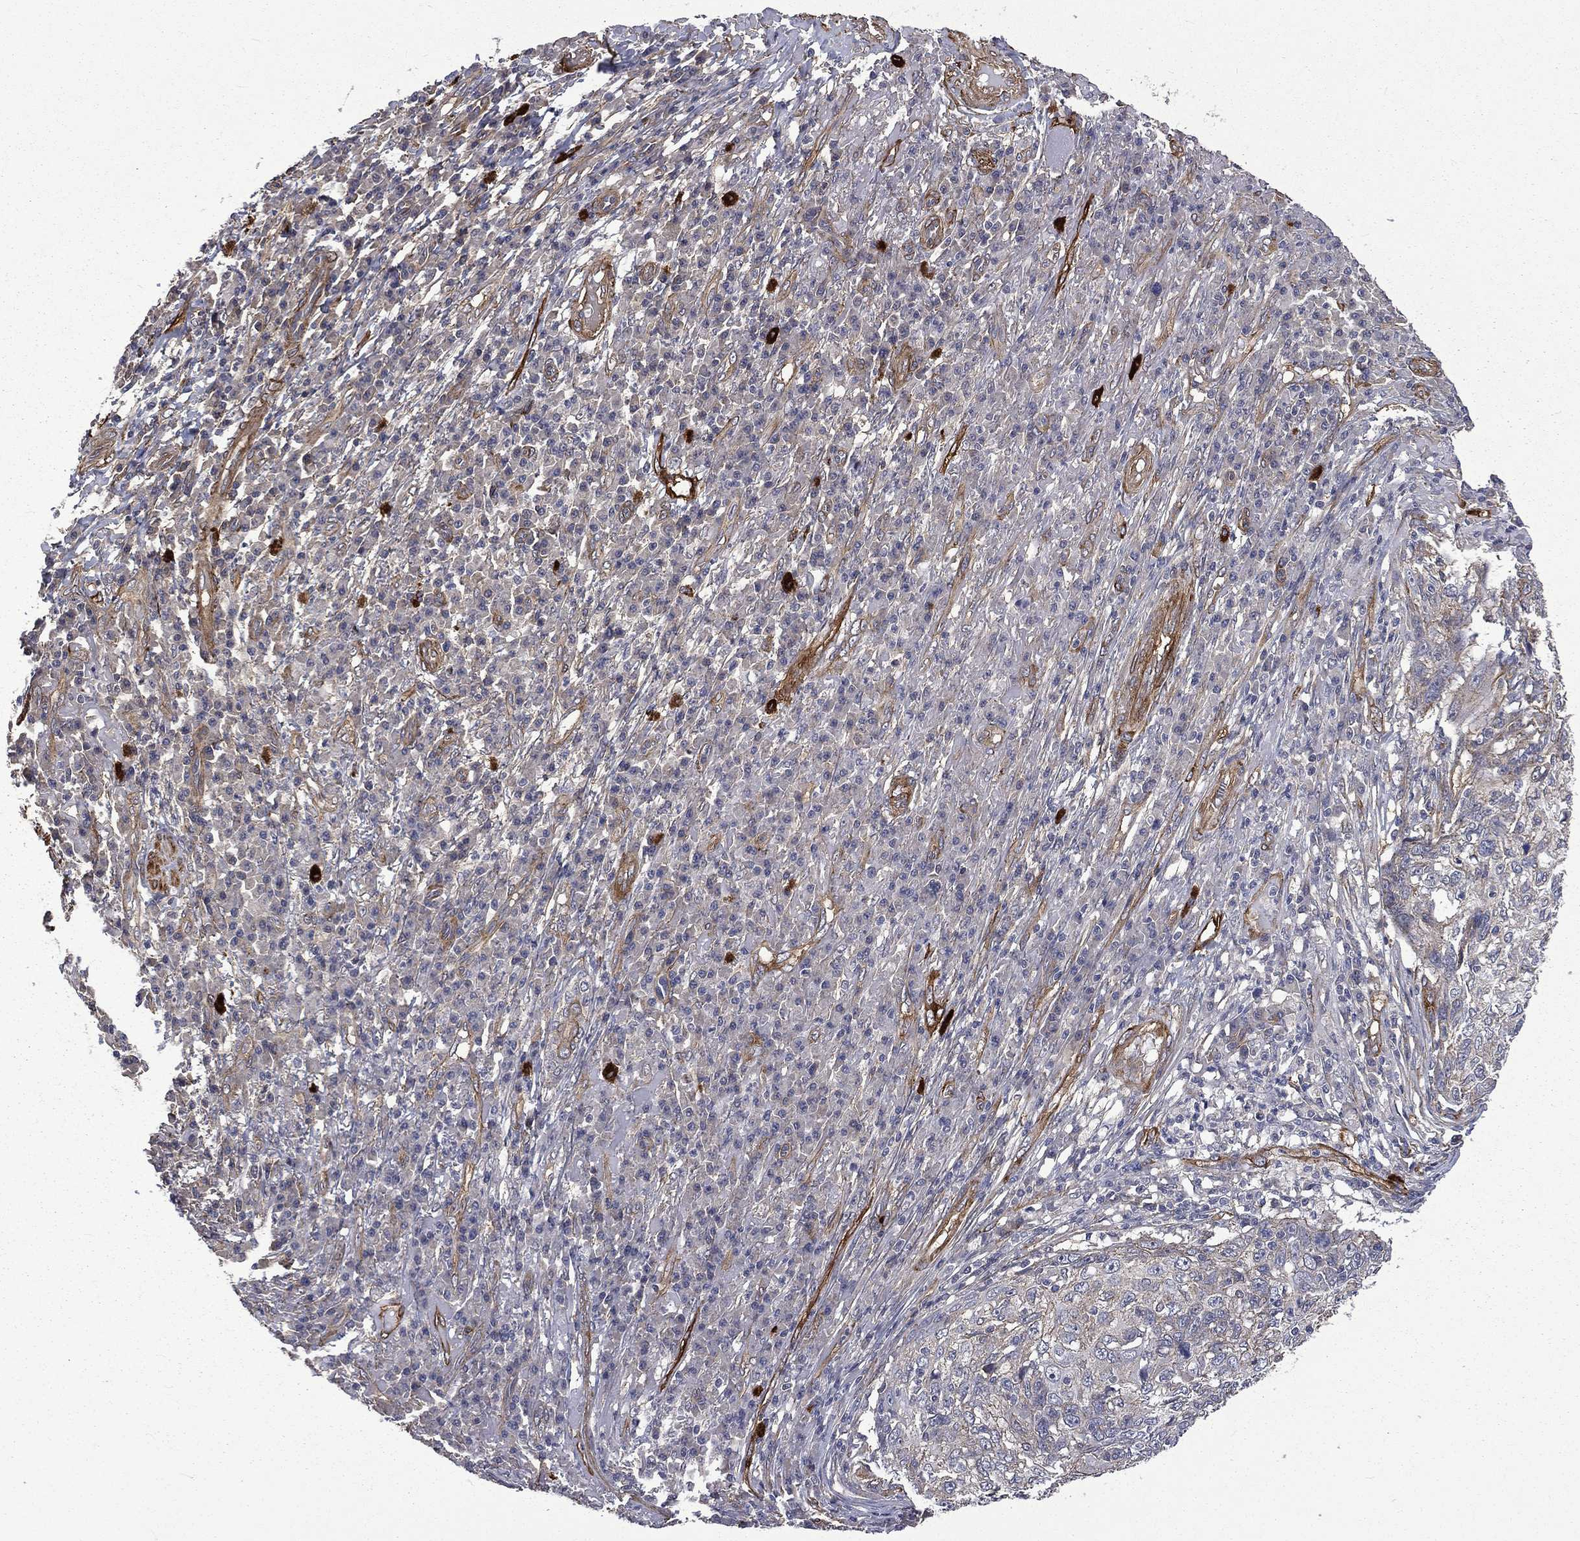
{"staining": {"intensity": "negative", "quantity": "none", "location": "none"}, "tissue": "skin cancer", "cell_type": "Tumor cells", "image_type": "cancer", "snomed": [{"axis": "morphology", "description": "Squamous cell carcinoma, NOS"}, {"axis": "topography", "description": "Skin"}], "caption": "The micrograph demonstrates no staining of tumor cells in skin cancer (squamous cell carcinoma). (Immunohistochemistry, brightfield microscopy, high magnification).", "gene": "PPFIBP1", "patient": {"sex": "male", "age": 92}}